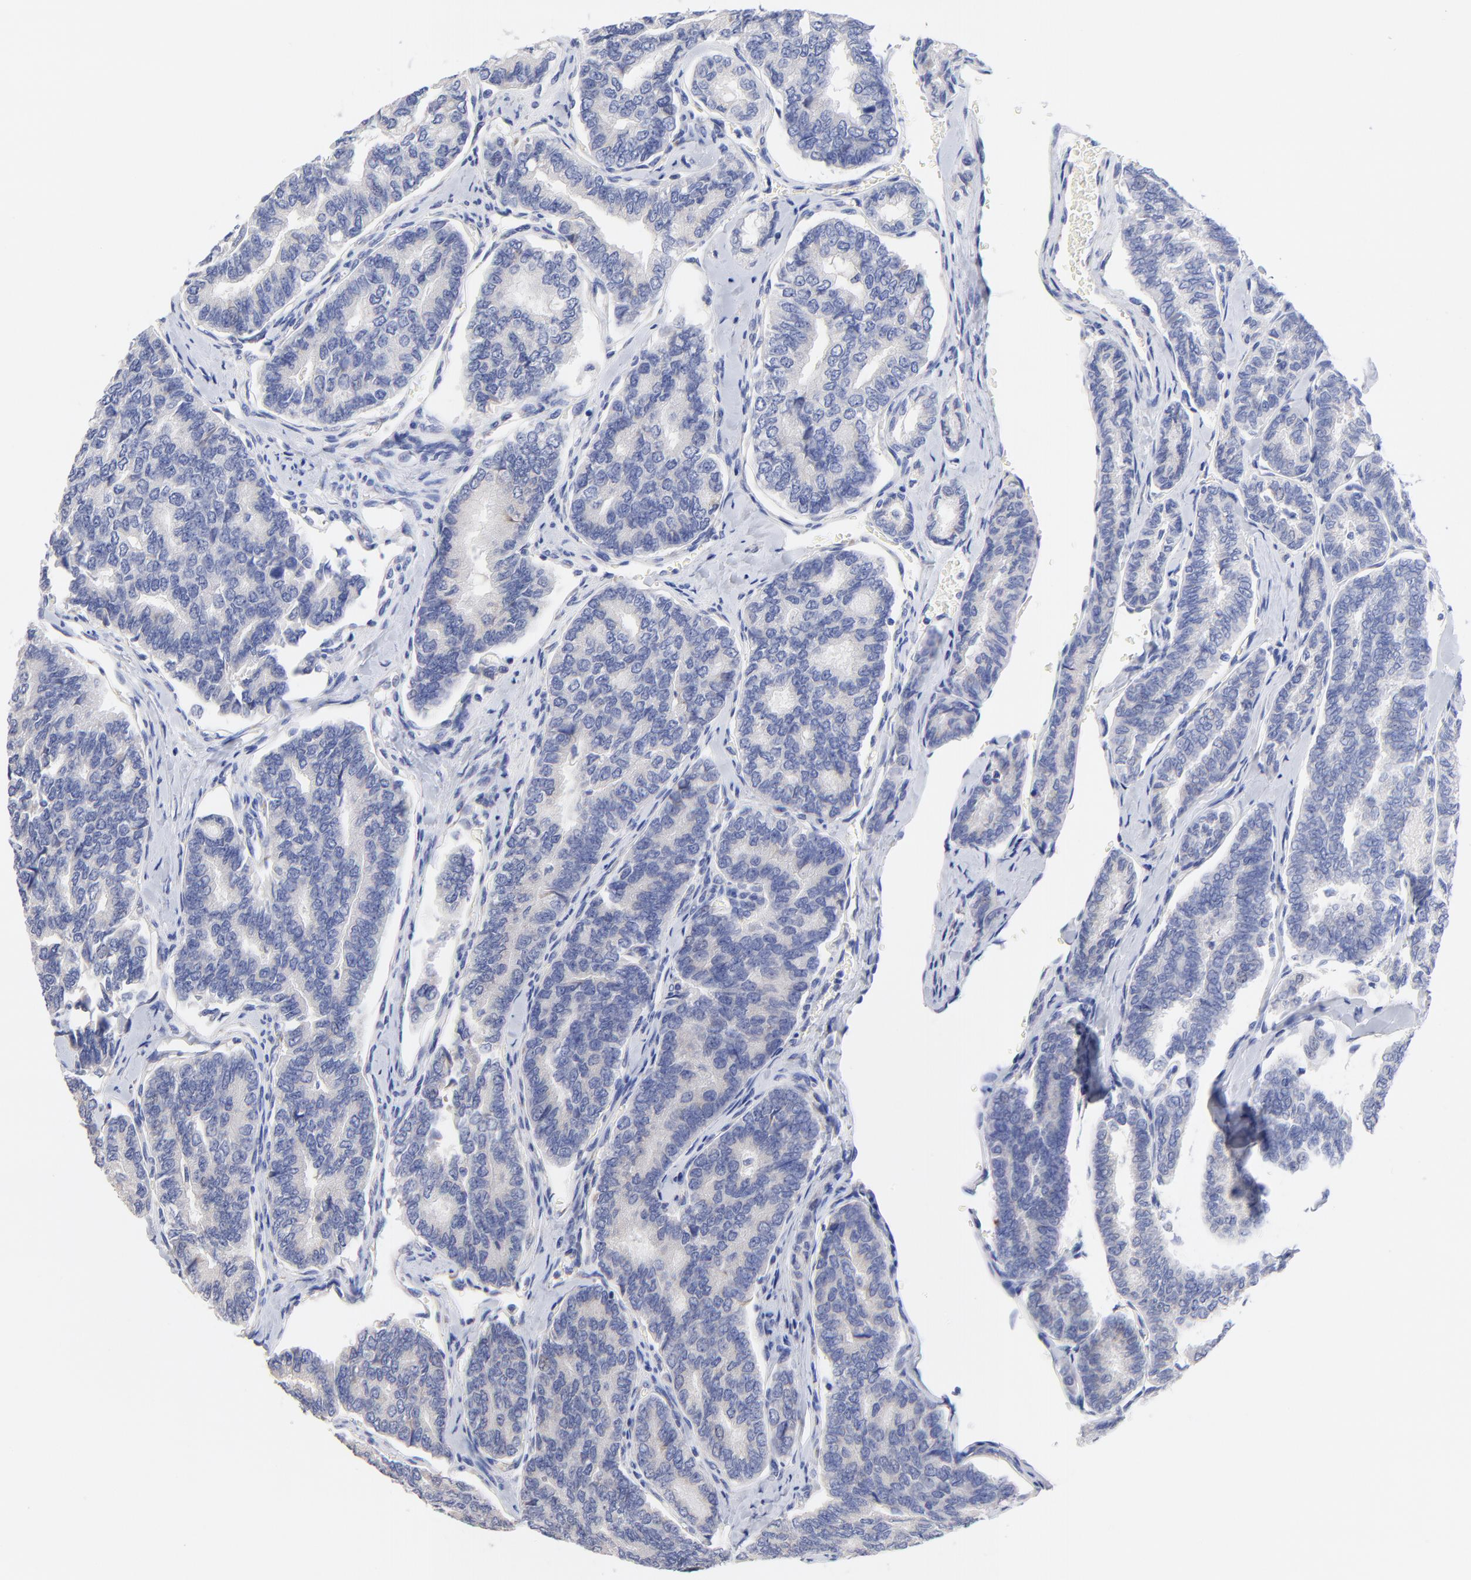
{"staining": {"intensity": "negative", "quantity": "none", "location": "none"}, "tissue": "thyroid cancer", "cell_type": "Tumor cells", "image_type": "cancer", "snomed": [{"axis": "morphology", "description": "Papillary adenocarcinoma, NOS"}, {"axis": "topography", "description": "Thyroid gland"}], "caption": "Tumor cells show no significant protein positivity in thyroid cancer (papillary adenocarcinoma). (DAB (3,3'-diaminobenzidine) immunohistochemistry with hematoxylin counter stain).", "gene": "LAX1", "patient": {"sex": "female", "age": 35}}